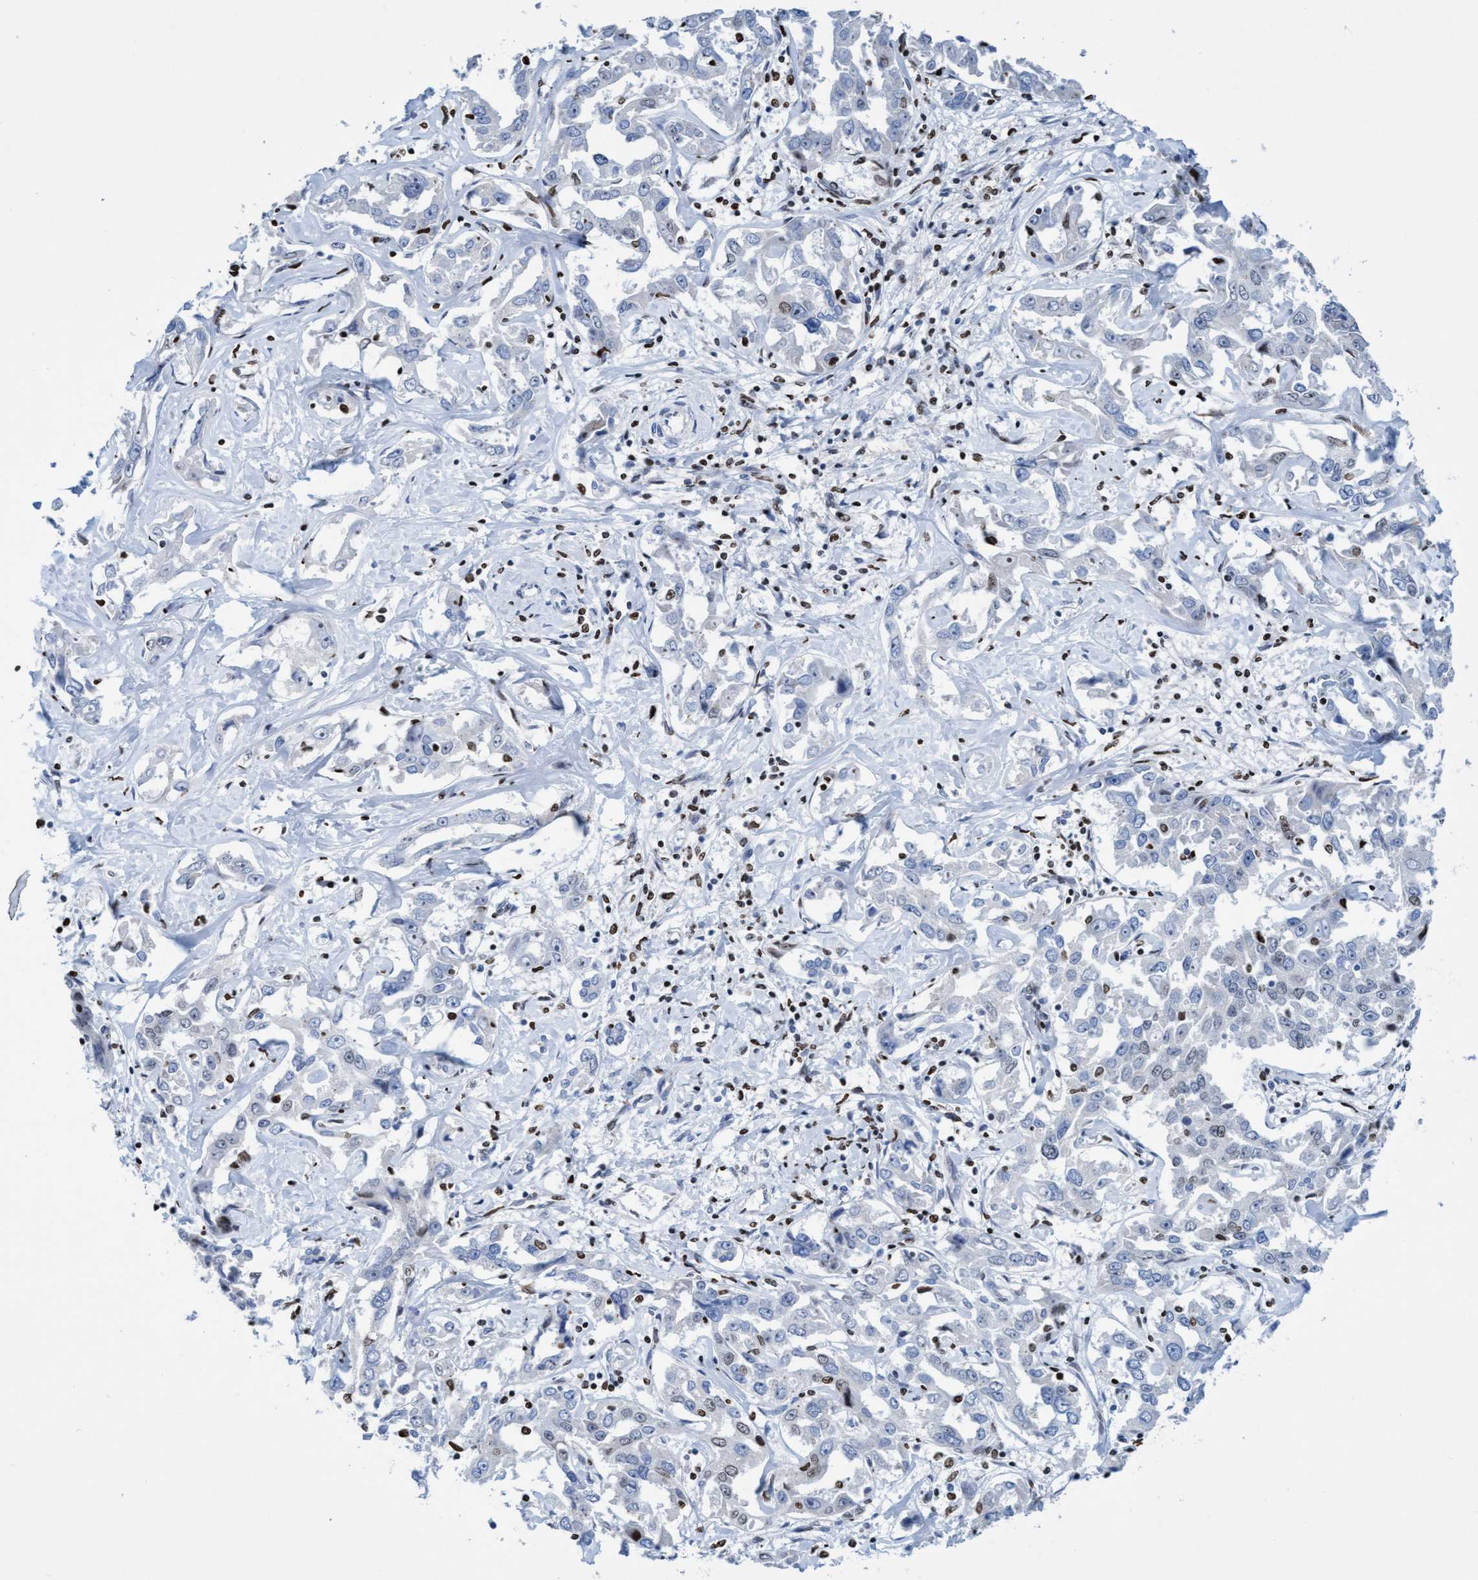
{"staining": {"intensity": "negative", "quantity": "none", "location": "none"}, "tissue": "liver cancer", "cell_type": "Tumor cells", "image_type": "cancer", "snomed": [{"axis": "morphology", "description": "Cholangiocarcinoma"}, {"axis": "topography", "description": "Liver"}], "caption": "Immunohistochemical staining of human liver cancer shows no significant positivity in tumor cells.", "gene": "CBX2", "patient": {"sex": "male", "age": 59}}